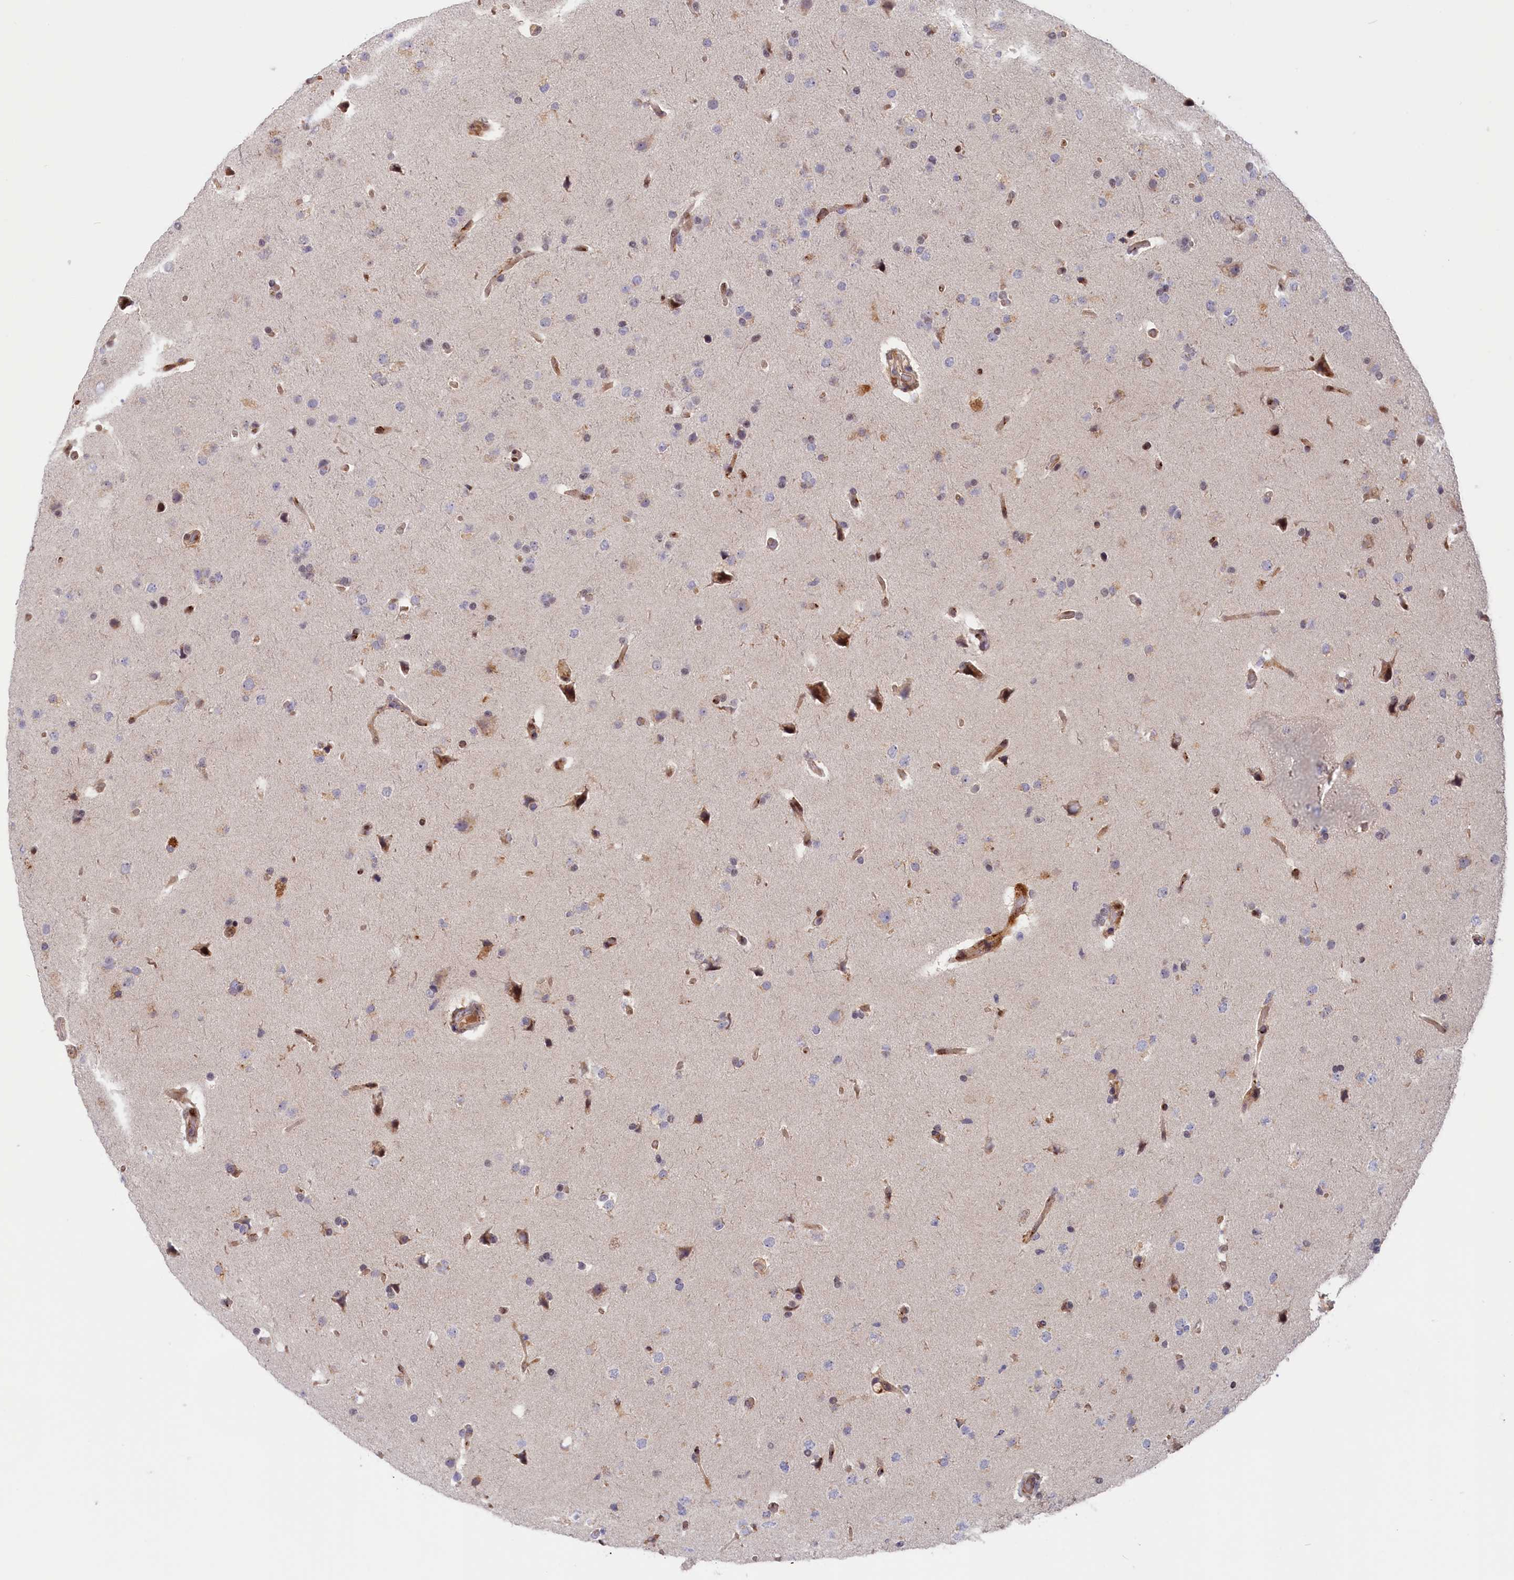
{"staining": {"intensity": "negative", "quantity": "none", "location": "none"}, "tissue": "glioma", "cell_type": "Tumor cells", "image_type": "cancer", "snomed": [{"axis": "morphology", "description": "Glioma, malignant, High grade"}, {"axis": "topography", "description": "Brain"}], "caption": "Malignant glioma (high-grade) was stained to show a protein in brown. There is no significant staining in tumor cells.", "gene": "CHST12", "patient": {"sex": "male", "age": 72}}